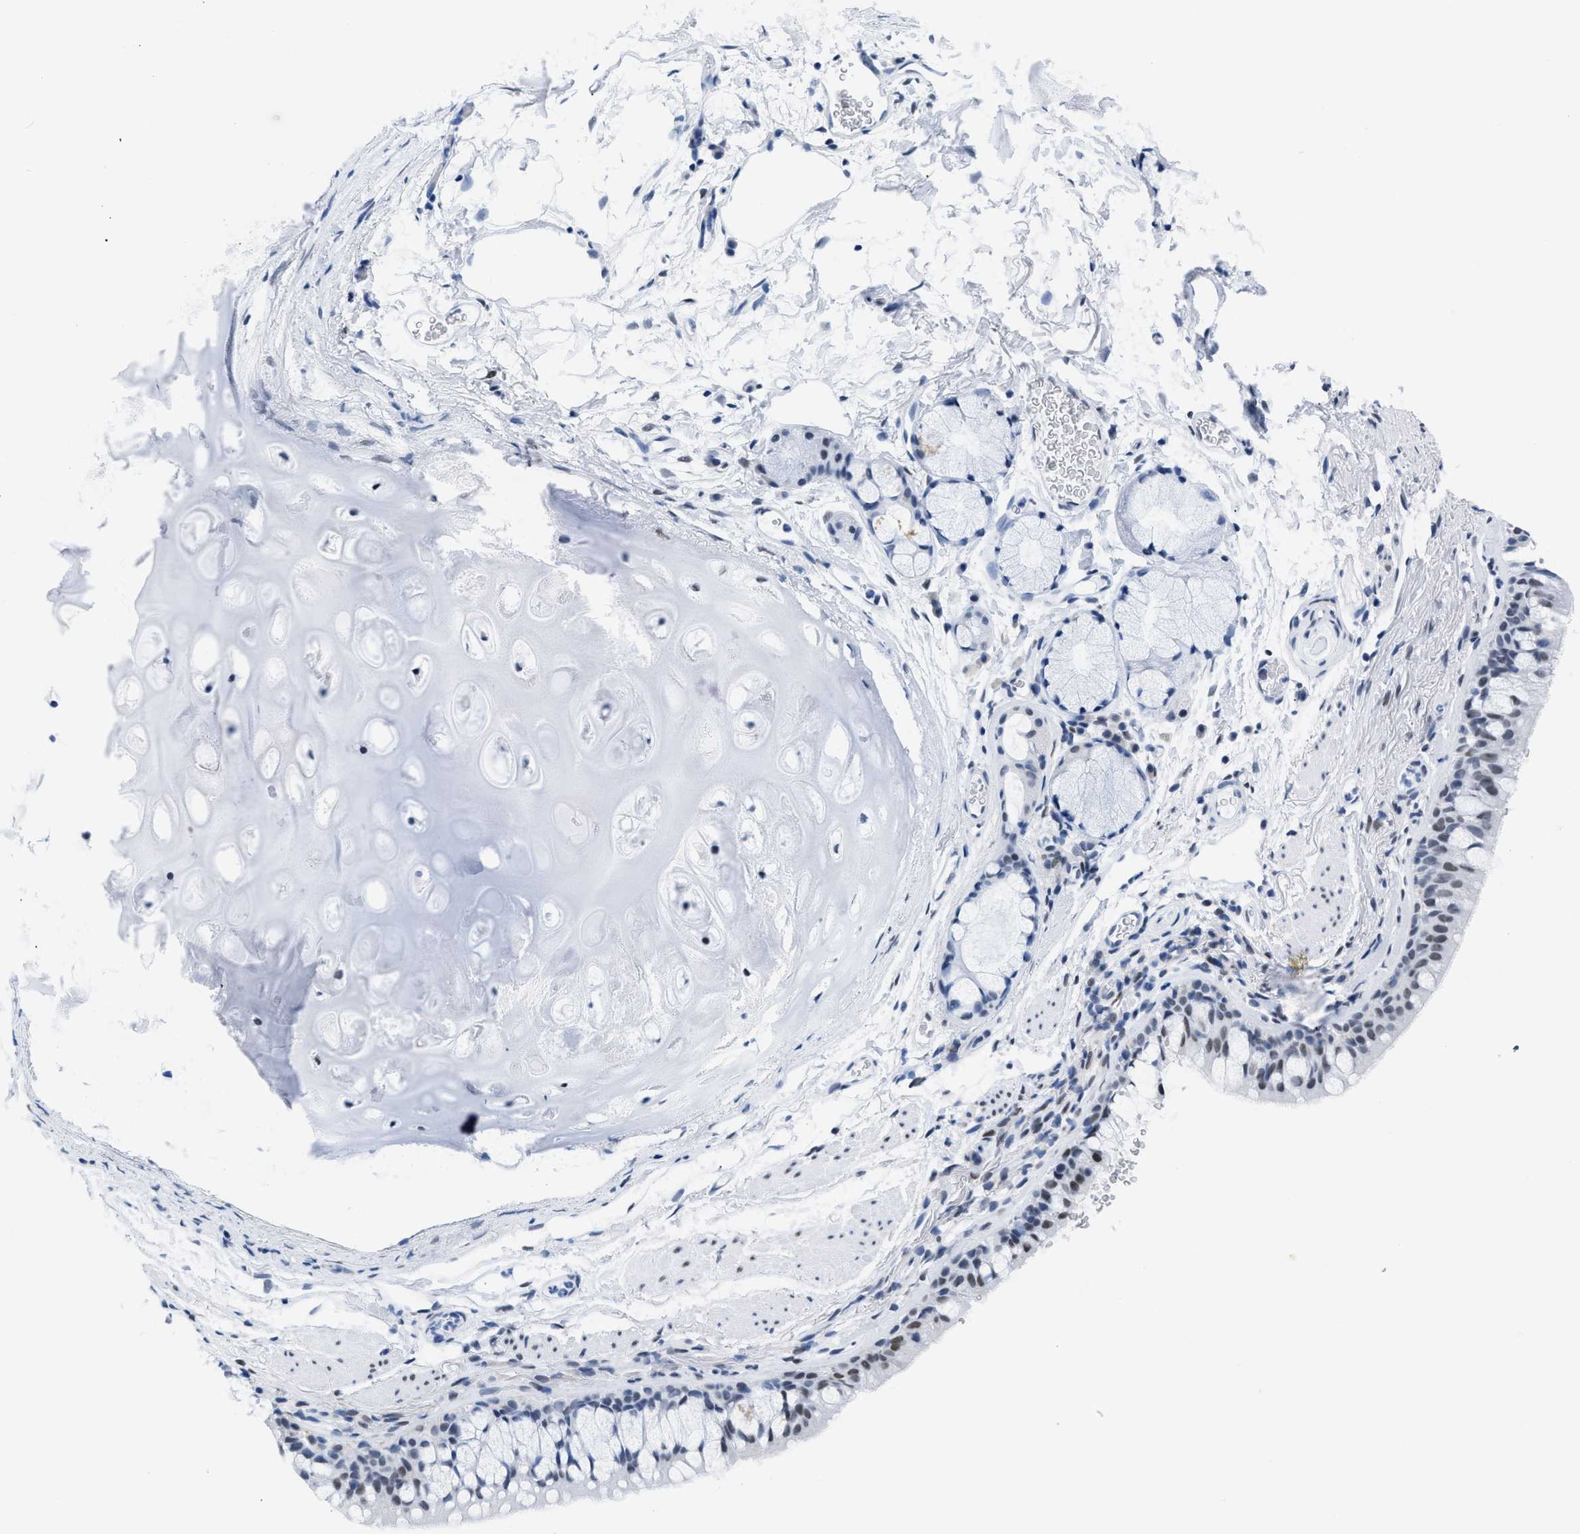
{"staining": {"intensity": "moderate", "quantity": "25%-75%", "location": "nuclear"}, "tissue": "bronchus", "cell_type": "Respiratory epithelial cells", "image_type": "normal", "snomed": [{"axis": "morphology", "description": "Normal tissue, NOS"}, {"axis": "topography", "description": "Cartilage tissue"}, {"axis": "topography", "description": "Bronchus"}], "caption": "Bronchus stained with DAB (3,3'-diaminobenzidine) immunohistochemistry exhibits medium levels of moderate nuclear staining in about 25%-75% of respiratory epithelial cells.", "gene": "CTBP1", "patient": {"sex": "female", "age": 53}}